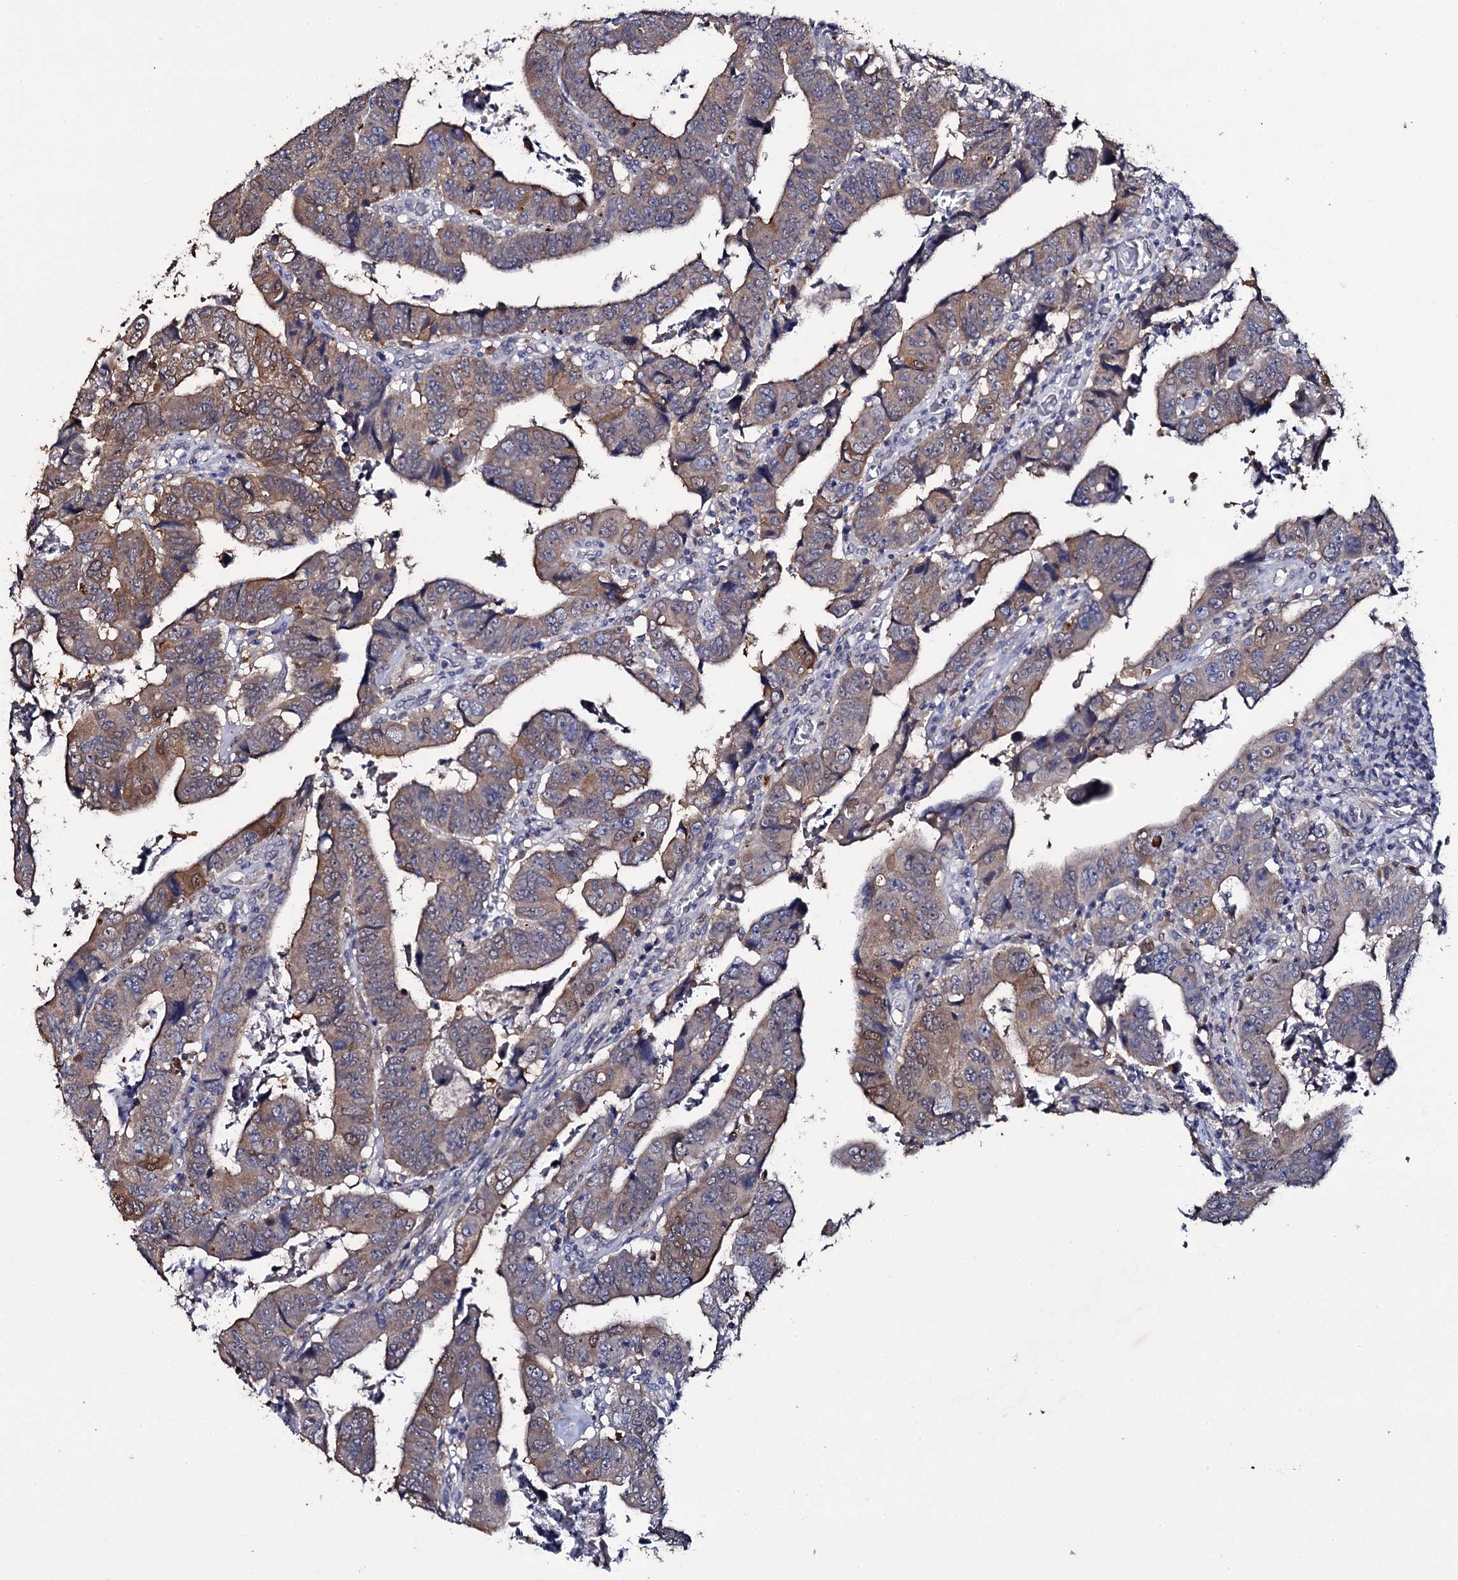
{"staining": {"intensity": "moderate", "quantity": "25%-75%", "location": "cytoplasmic/membranous"}, "tissue": "colorectal cancer", "cell_type": "Tumor cells", "image_type": "cancer", "snomed": [{"axis": "morphology", "description": "Normal tissue, NOS"}, {"axis": "morphology", "description": "Adenocarcinoma, NOS"}, {"axis": "topography", "description": "Rectum"}], "caption": "Human colorectal cancer (adenocarcinoma) stained with a brown dye shows moderate cytoplasmic/membranous positive expression in about 25%-75% of tumor cells.", "gene": "CRYL1", "patient": {"sex": "female", "age": 65}}